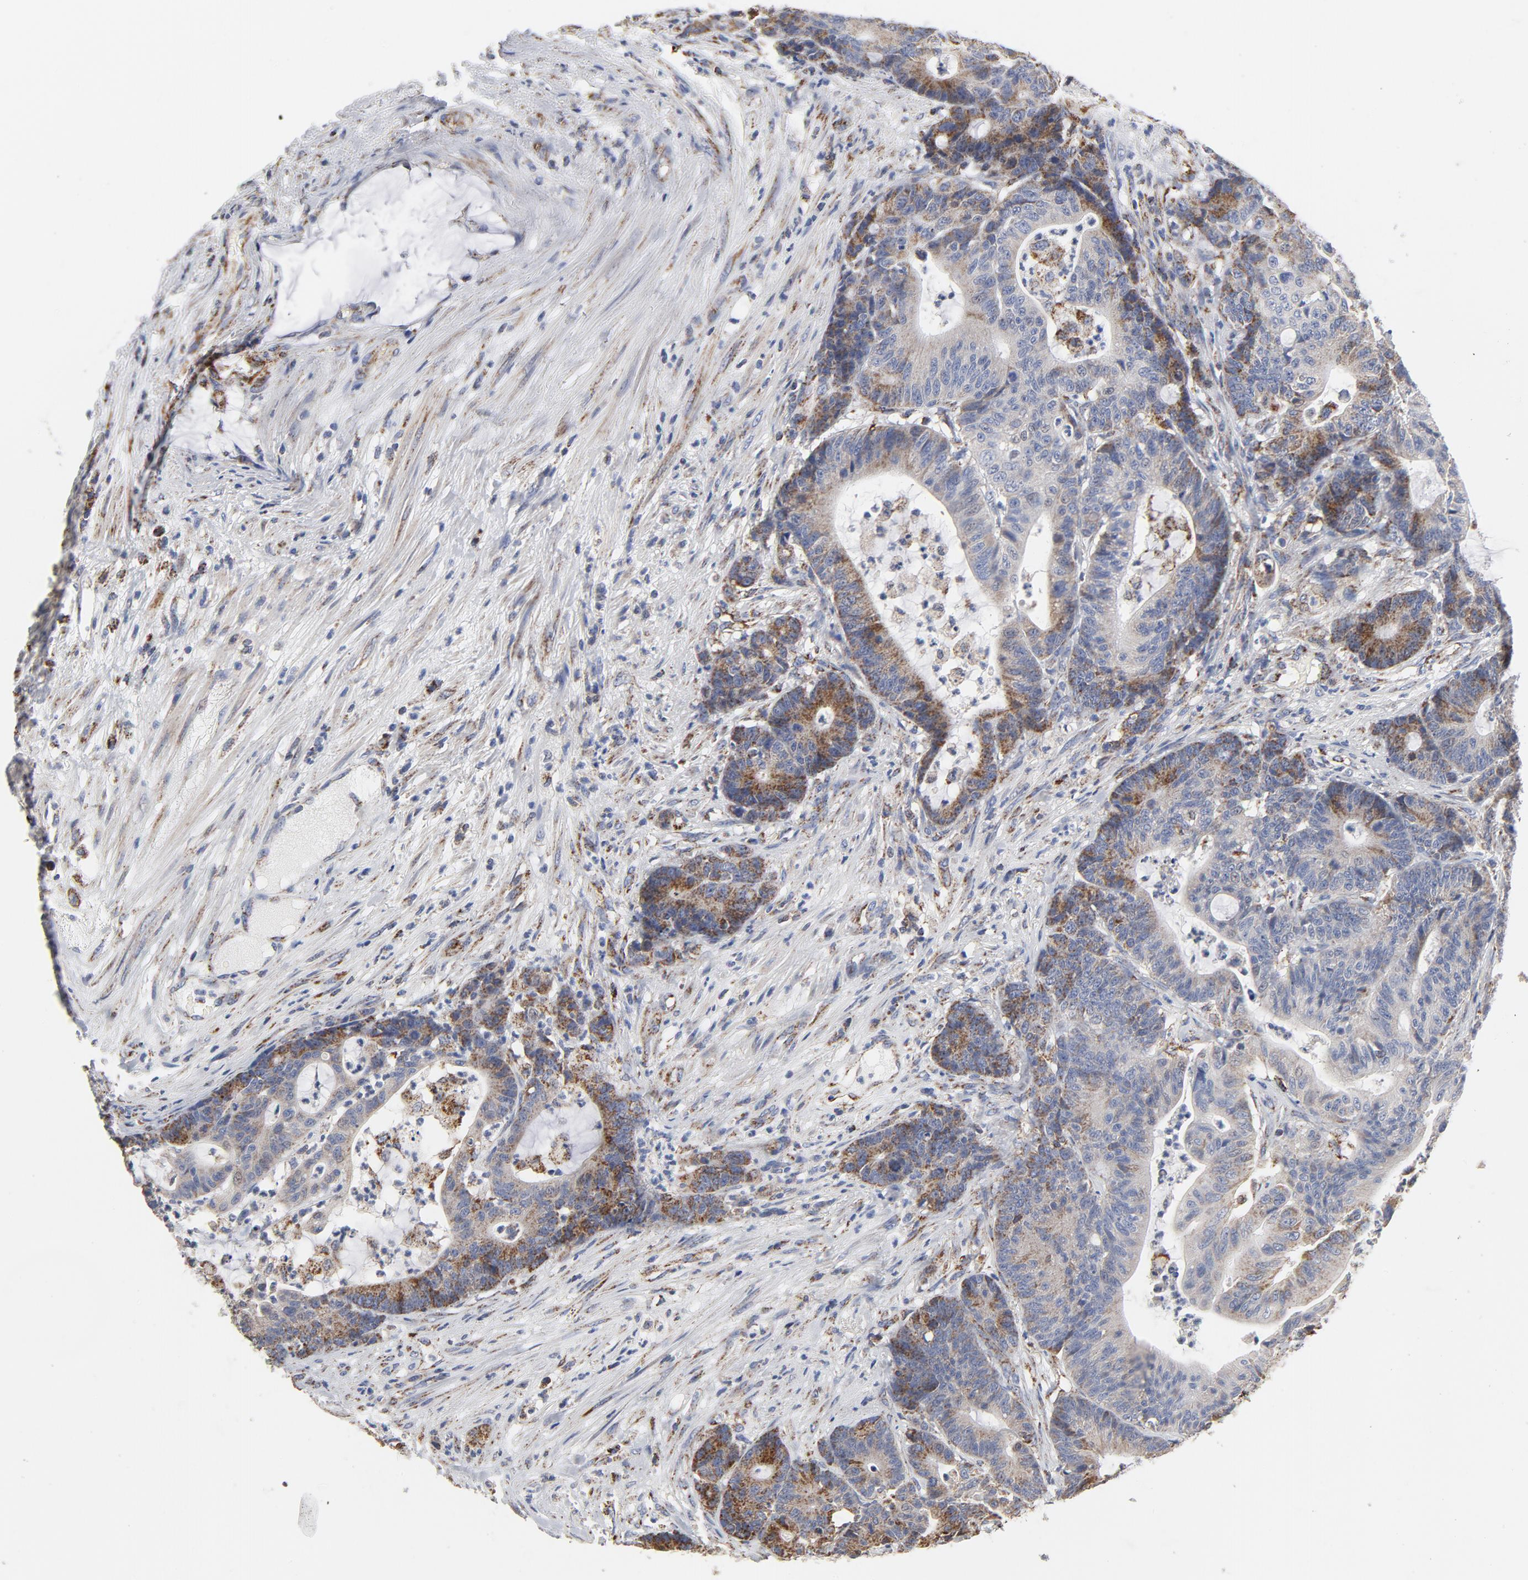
{"staining": {"intensity": "moderate", "quantity": "25%-75%", "location": "cytoplasmic/membranous"}, "tissue": "colorectal cancer", "cell_type": "Tumor cells", "image_type": "cancer", "snomed": [{"axis": "morphology", "description": "Adenocarcinoma, NOS"}, {"axis": "topography", "description": "Colon"}], "caption": "The immunohistochemical stain labels moderate cytoplasmic/membranous positivity in tumor cells of adenocarcinoma (colorectal) tissue.", "gene": "NDUFV2", "patient": {"sex": "female", "age": 84}}